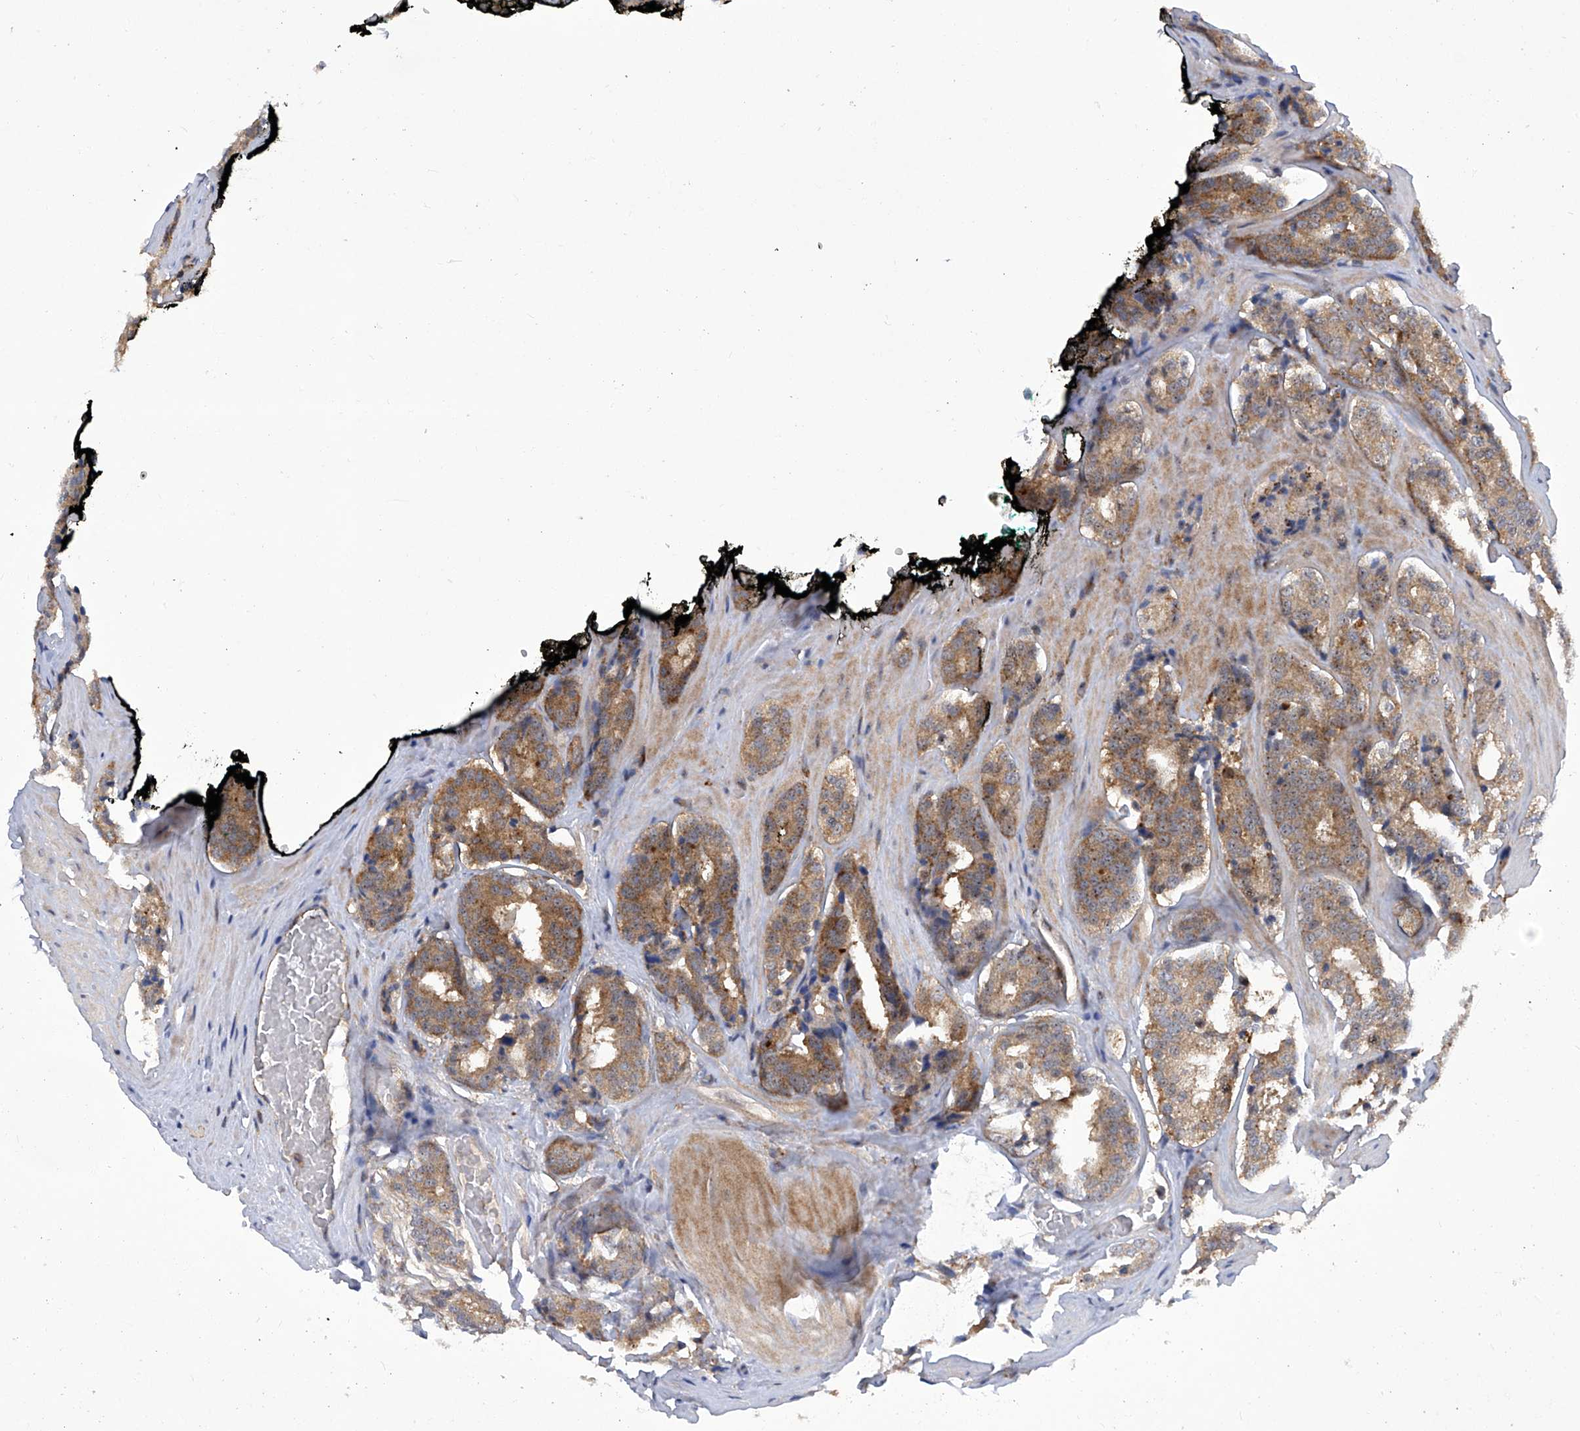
{"staining": {"intensity": "moderate", "quantity": ">75%", "location": "cytoplasmic/membranous"}, "tissue": "prostate cancer", "cell_type": "Tumor cells", "image_type": "cancer", "snomed": [{"axis": "morphology", "description": "Adenocarcinoma, High grade"}, {"axis": "topography", "description": "Prostate"}], "caption": "Prostate cancer (adenocarcinoma (high-grade)) was stained to show a protein in brown. There is medium levels of moderate cytoplasmic/membranous positivity in approximately >75% of tumor cells. The staining was performed using DAB to visualize the protein expression in brown, while the nuclei were stained in blue with hematoxylin (Magnification: 20x).", "gene": "CISH", "patient": {"sex": "male", "age": 60}}